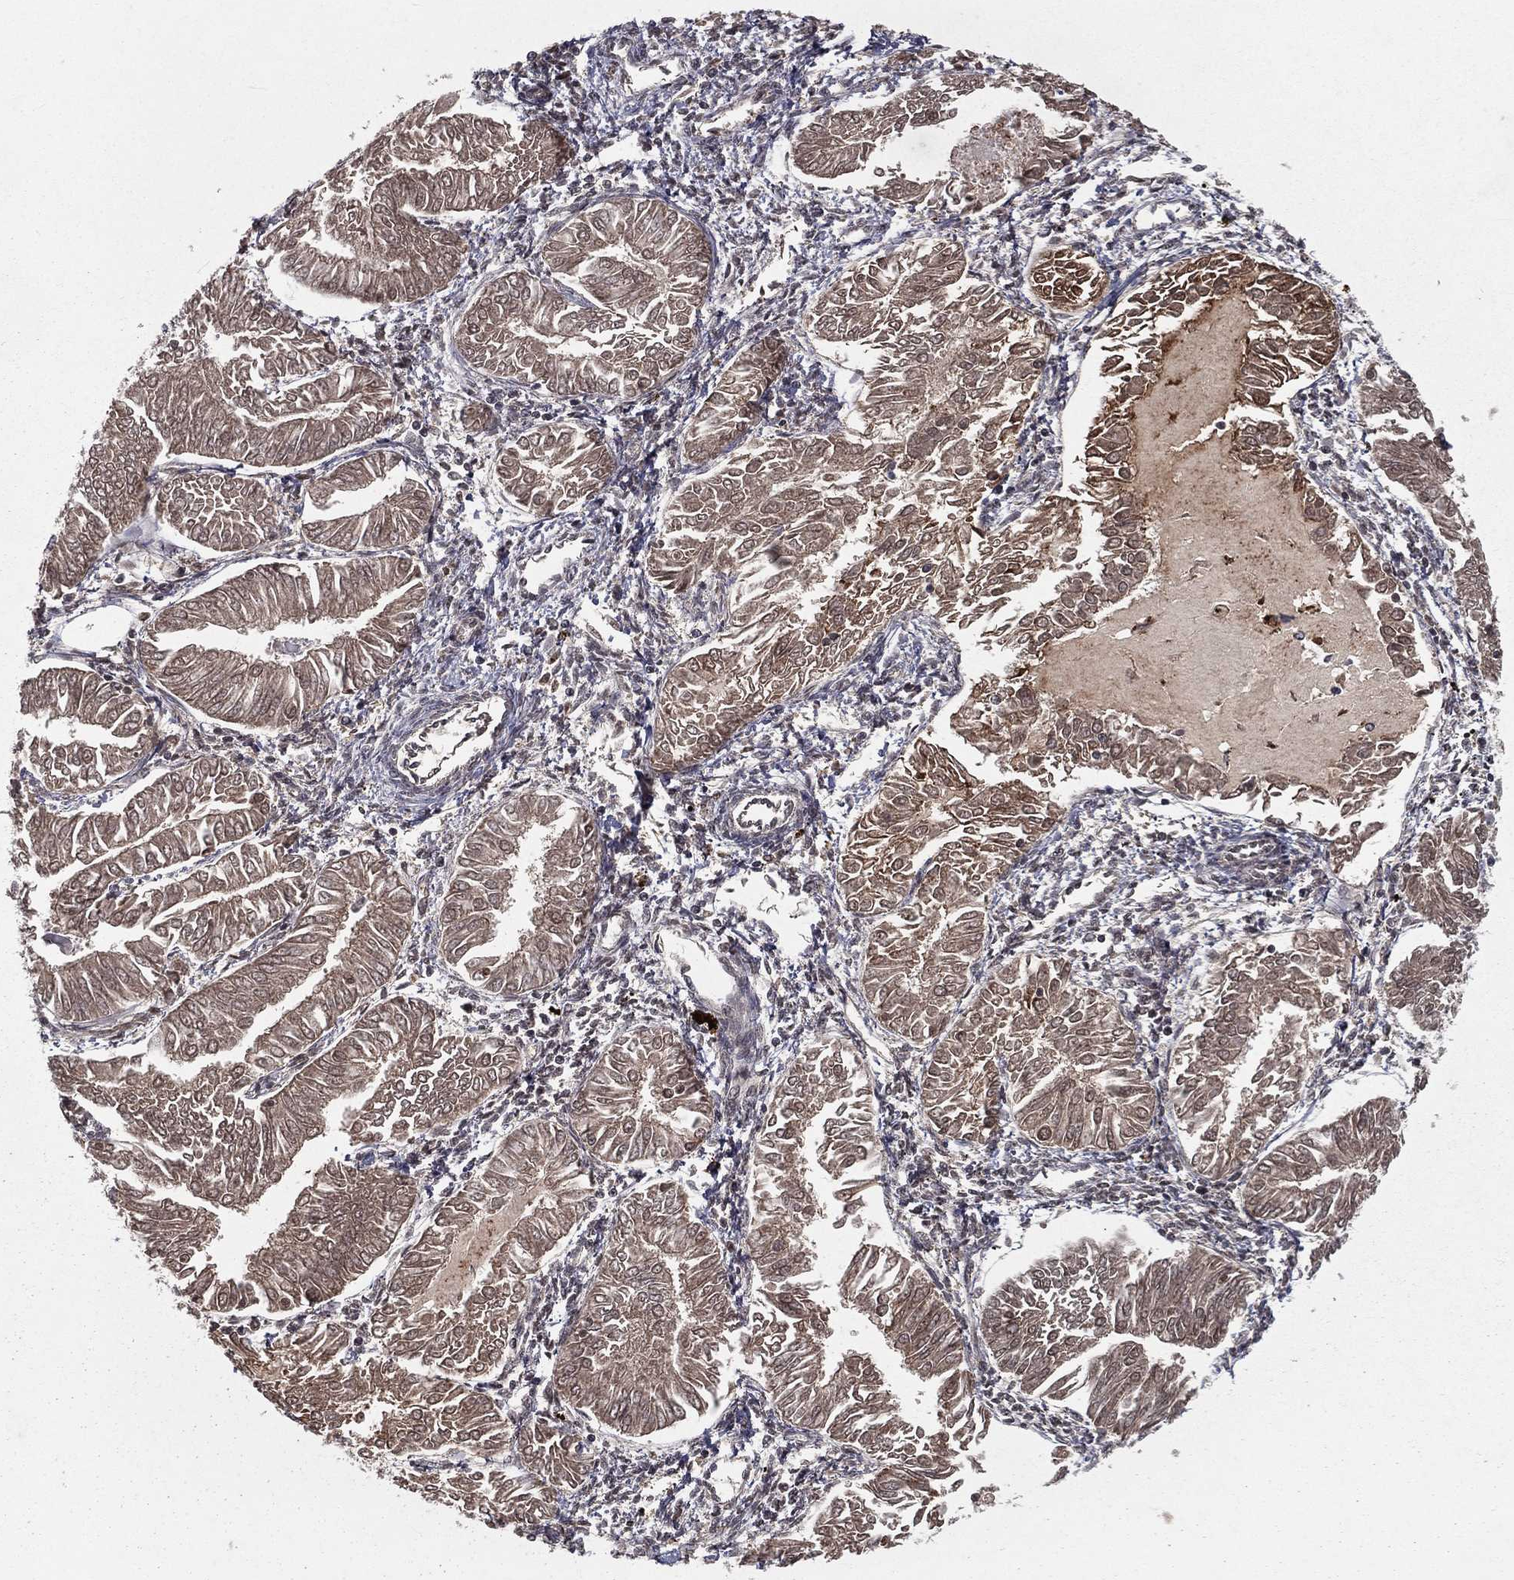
{"staining": {"intensity": "weak", "quantity": ">75%", "location": "cytoplasmic/membranous"}, "tissue": "endometrial cancer", "cell_type": "Tumor cells", "image_type": "cancer", "snomed": [{"axis": "morphology", "description": "Adenocarcinoma, NOS"}, {"axis": "topography", "description": "Endometrium"}], "caption": "Immunohistochemical staining of human endometrial adenocarcinoma reveals low levels of weak cytoplasmic/membranous protein expression in approximately >75% of tumor cells.", "gene": "ZDHHC15", "patient": {"sex": "female", "age": 53}}